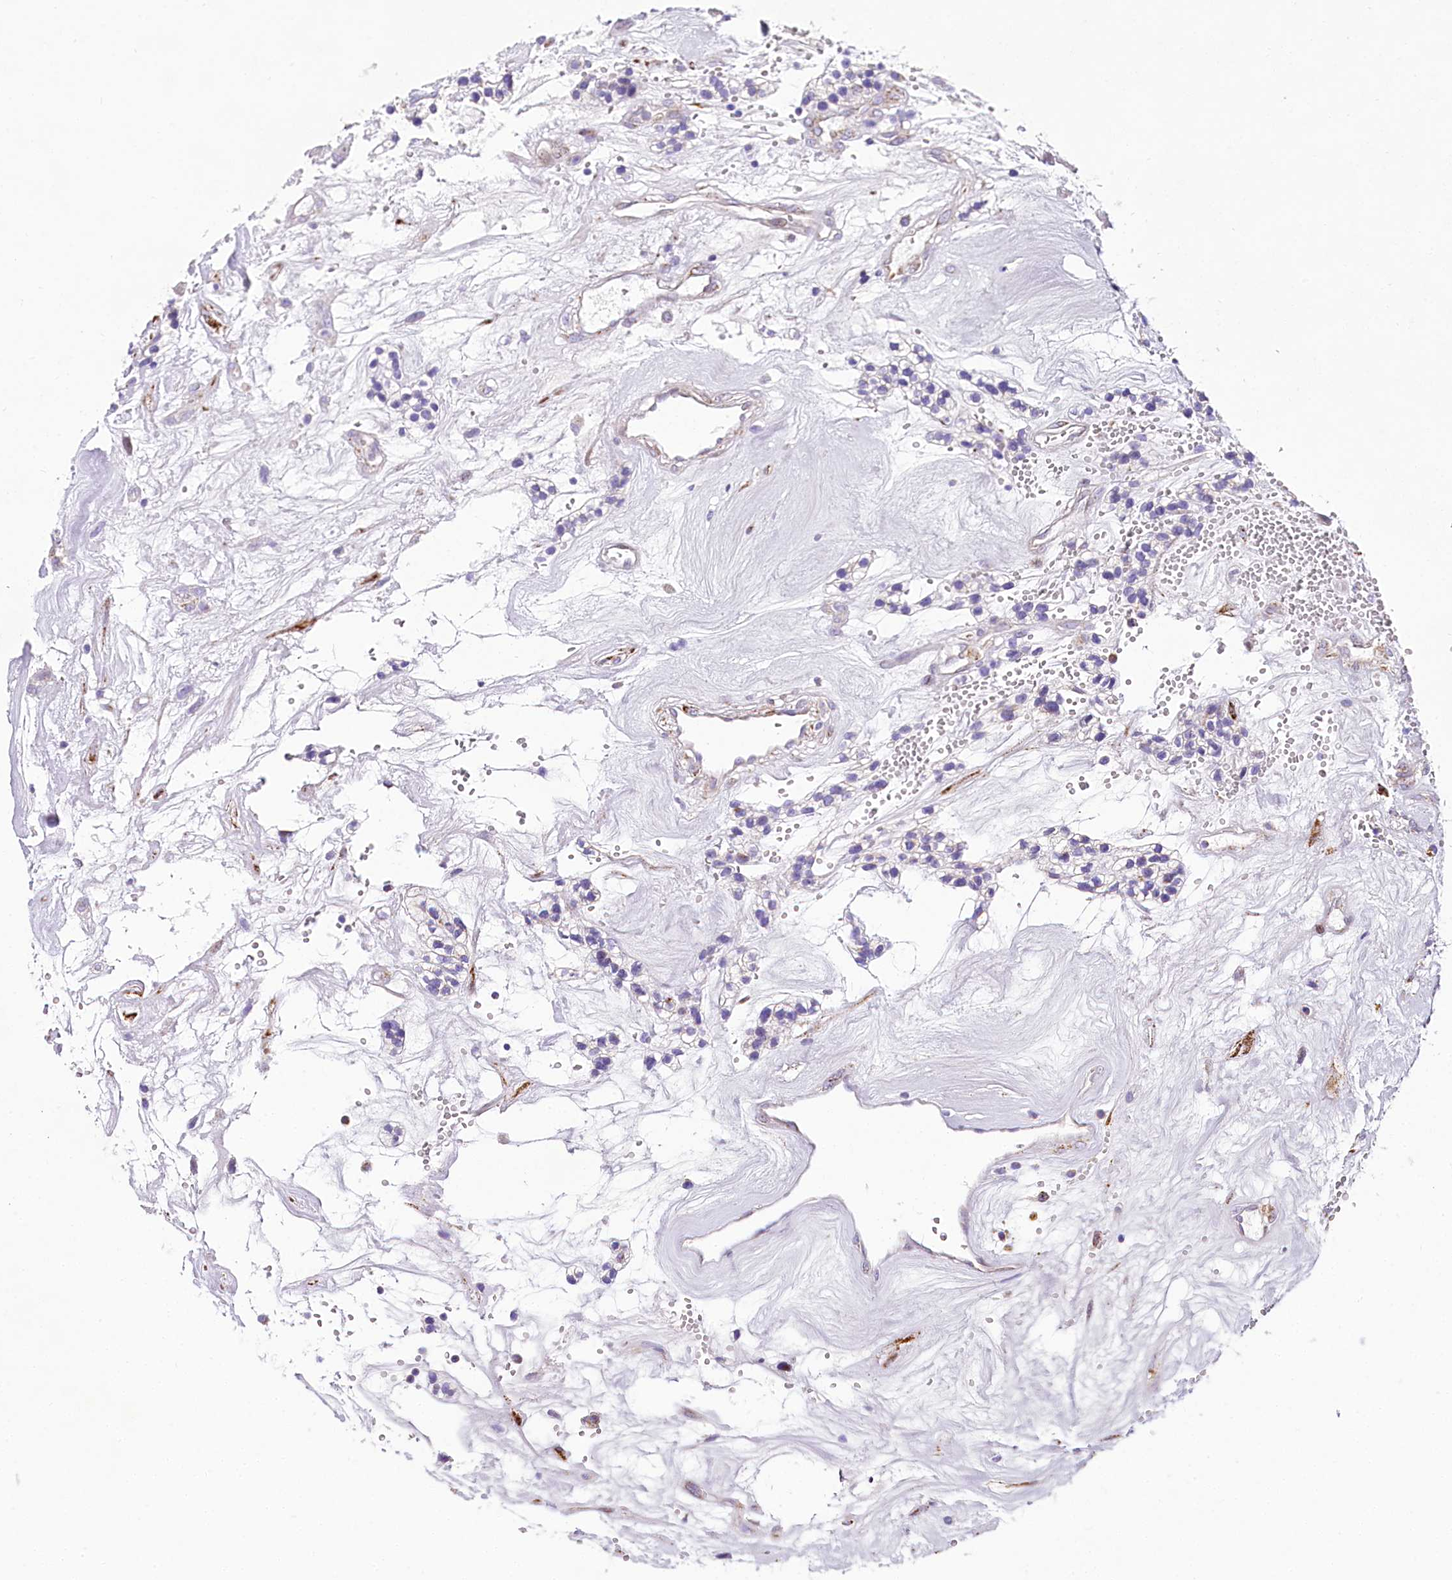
{"staining": {"intensity": "negative", "quantity": "none", "location": "none"}, "tissue": "renal cancer", "cell_type": "Tumor cells", "image_type": "cancer", "snomed": [{"axis": "morphology", "description": "Adenocarcinoma, NOS"}, {"axis": "topography", "description": "Kidney"}], "caption": "An immunohistochemistry micrograph of renal cancer (adenocarcinoma) is shown. There is no staining in tumor cells of renal cancer (adenocarcinoma).", "gene": "PPIP5K2", "patient": {"sex": "female", "age": 57}}